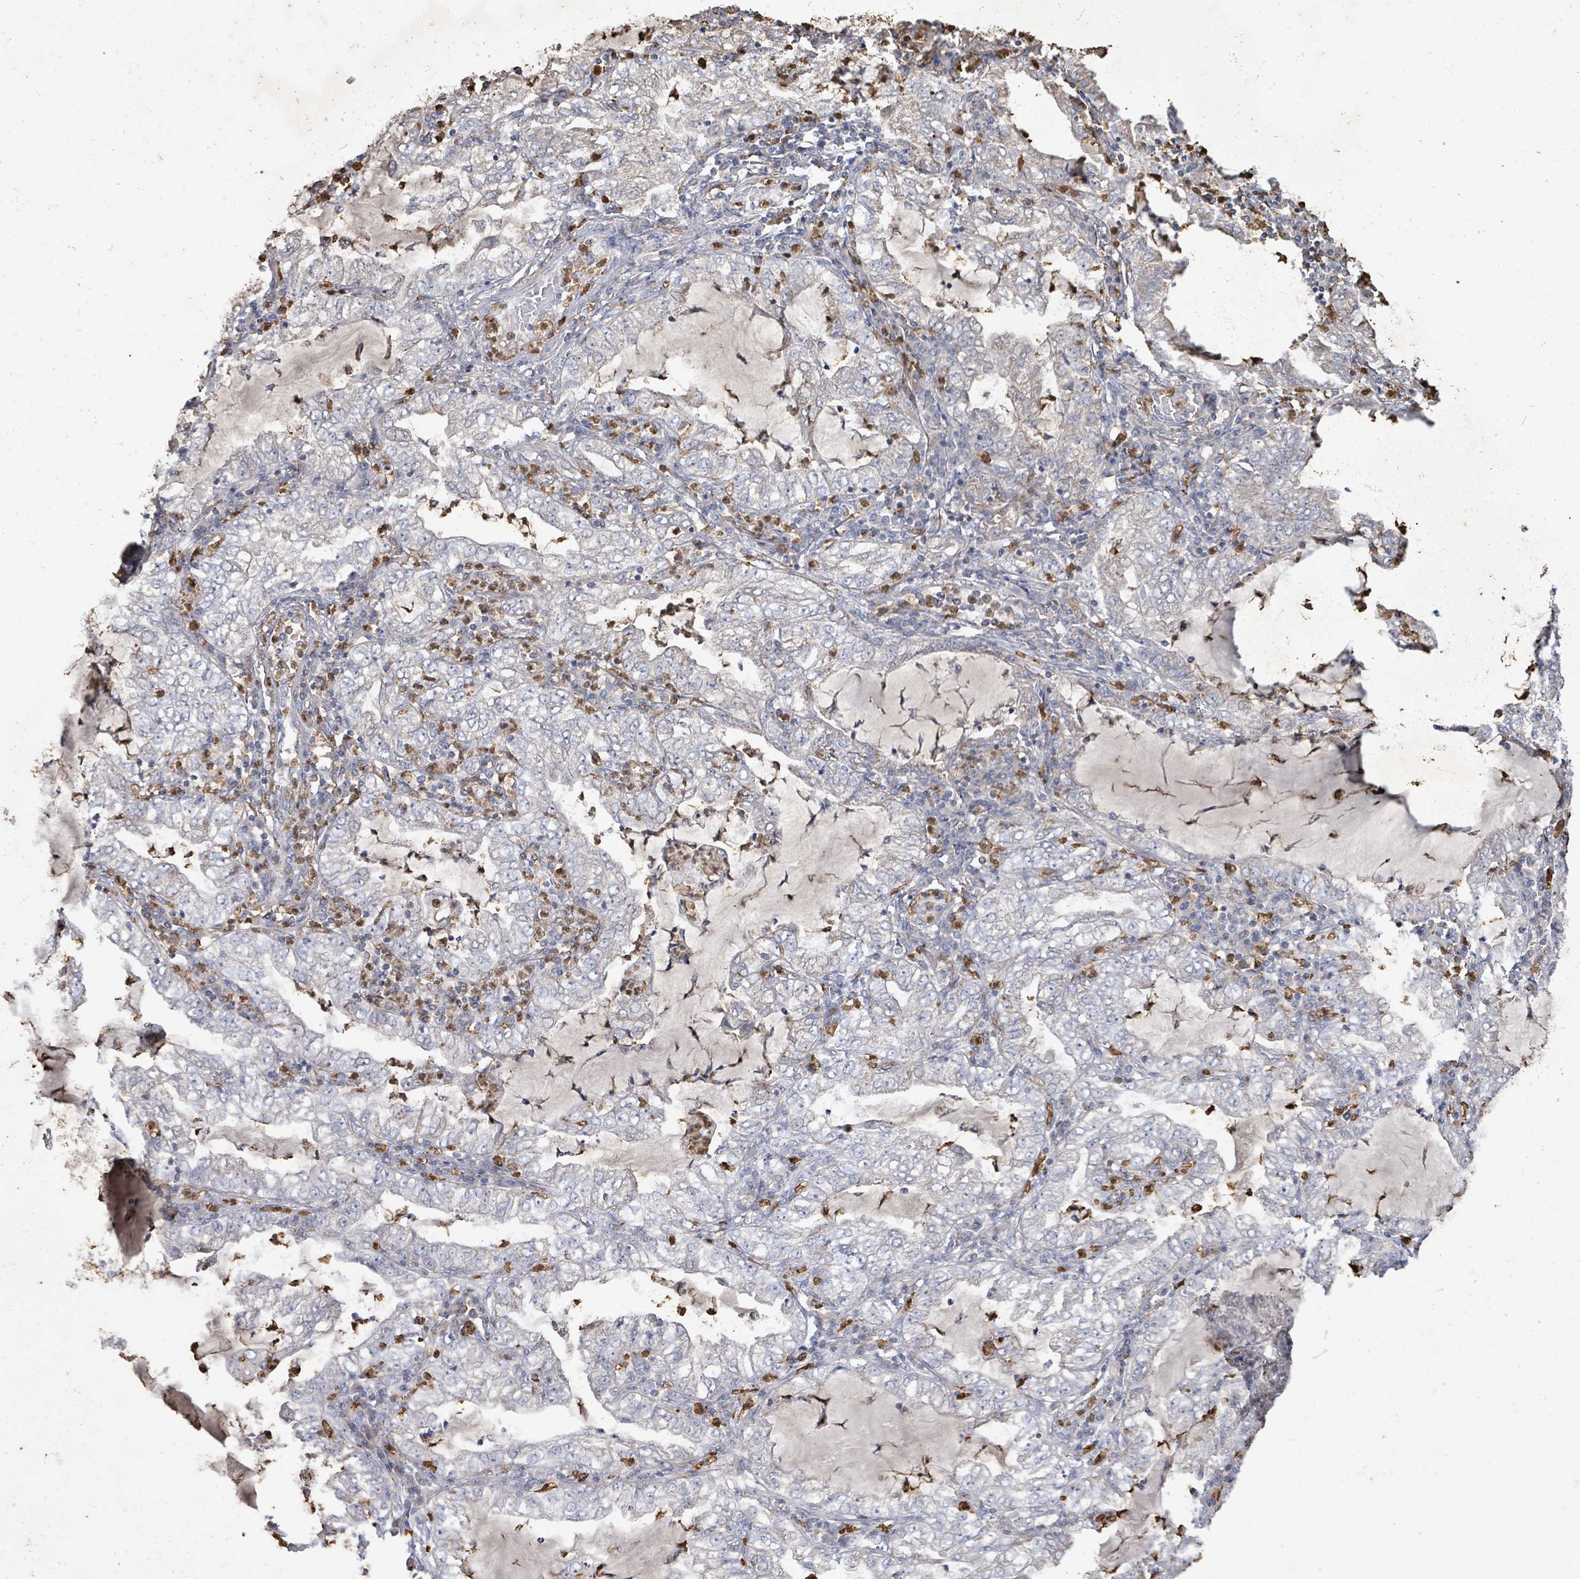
{"staining": {"intensity": "negative", "quantity": "none", "location": "none"}, "tissue": "lung cancer", "cell_type": "Tumor cells", "image_type": "cancer", "snomed": [{"axis": "morphology", "description": "Adenocarcinoma, NOS"}, {"axis": "topography", "description": "Lung"}], "caption": "Protein analysis of lung adenocarcinoma exhibits no significant expression in tumor cells.", "gene": "FAM210A", "patient": {"sex": "female", "age": 73}}